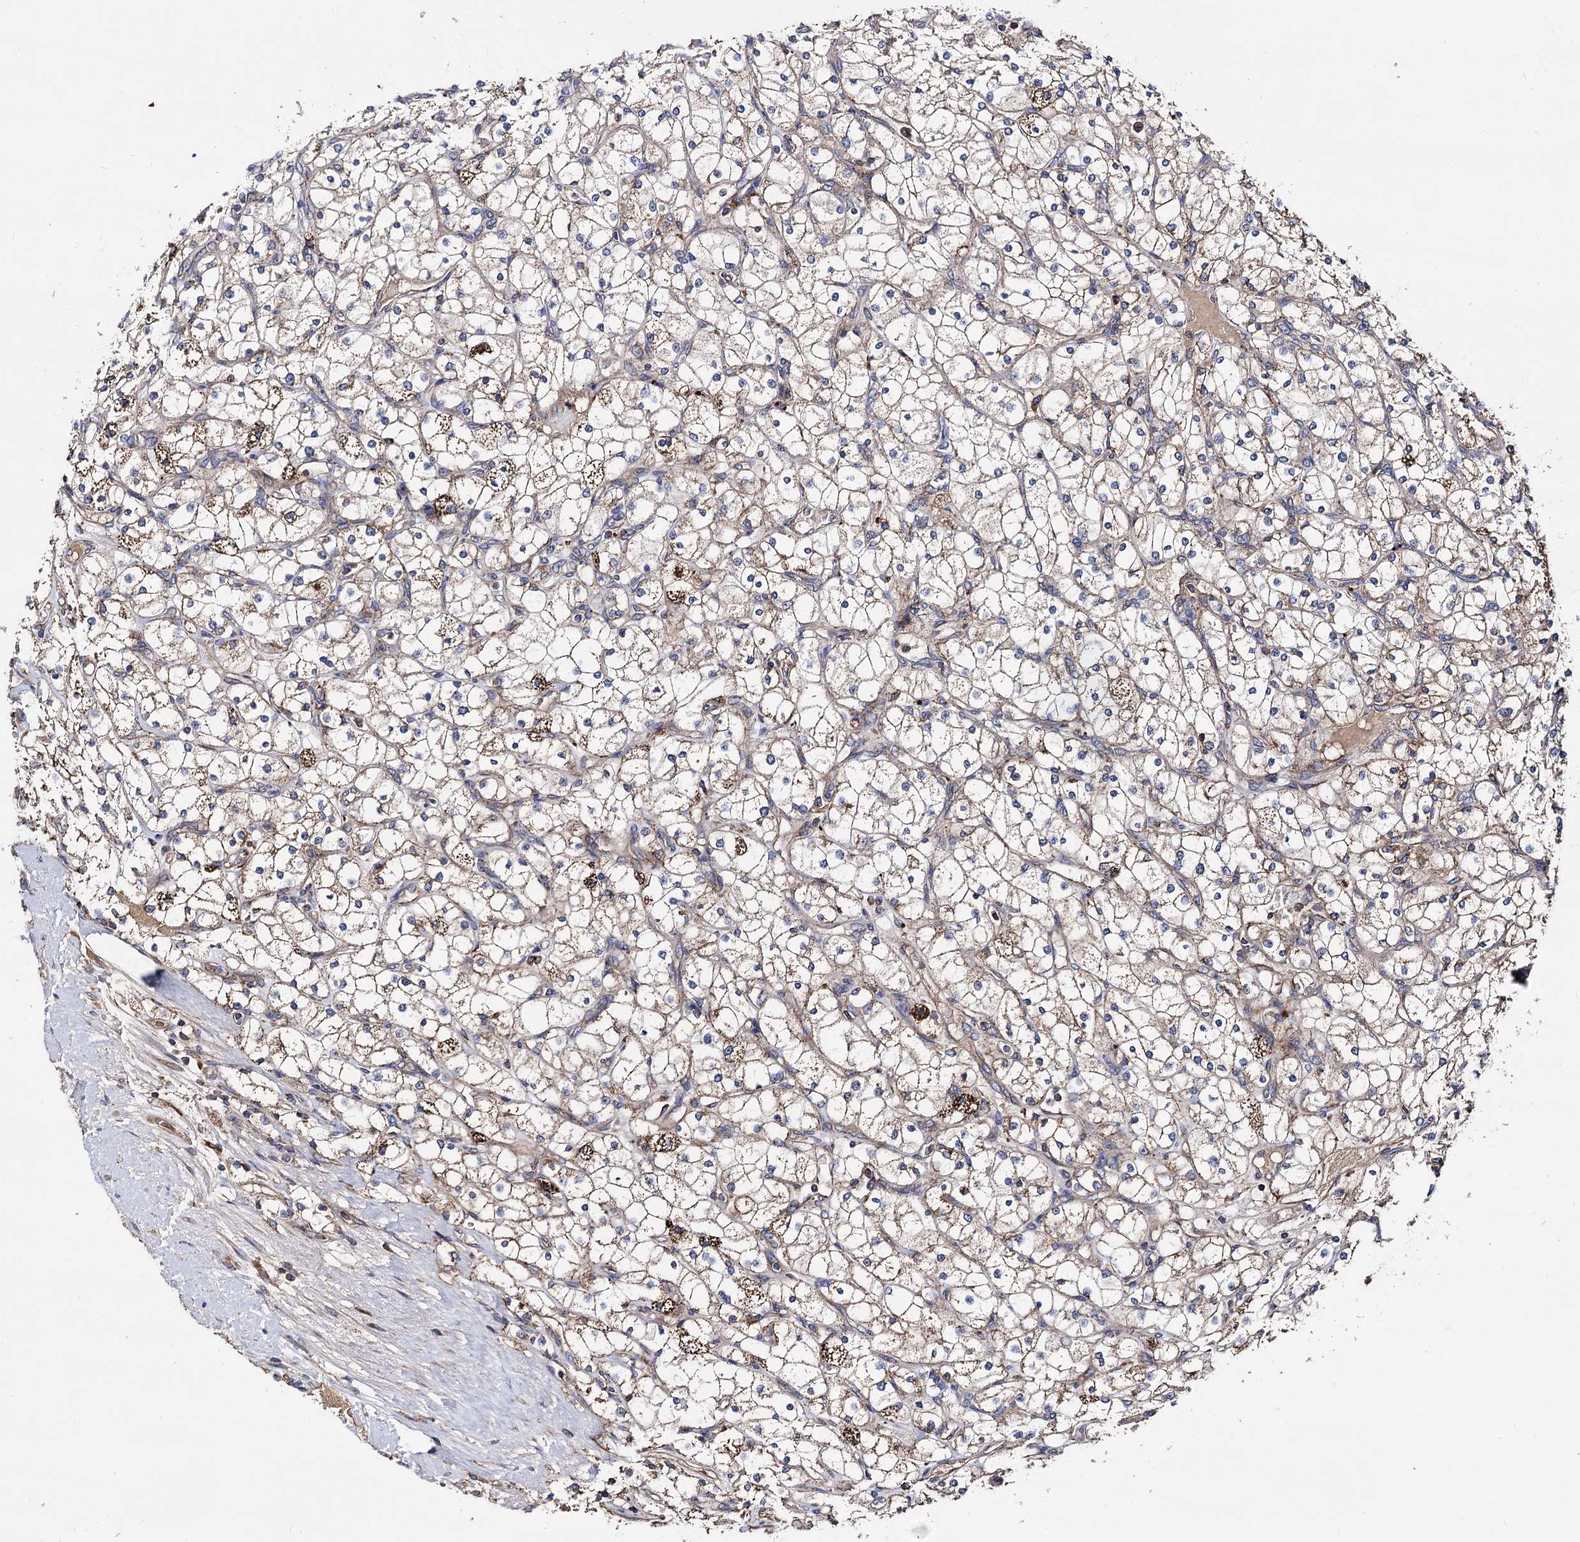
{"staining": {"intensity": "weak", "quantity": ">75%", "location": "cytoplasmic/membranous"}, "tissue": "renal cancer", "cell_type": "Tumor cells", "image_type": "cancer", "snomed": [{"axis": "morphology", "description": "Adenocarcinoma, NOS"}, {"axis": "topography", "description": "Kidney"}], "caption": "Renal cancer stained with immunohistochemistry (IHC) shows weak cytoplasmic/membranous staining in about >75% of tumor cells.", "gene": "IQCH", "patient": {"sex": "male", "age": 80}}